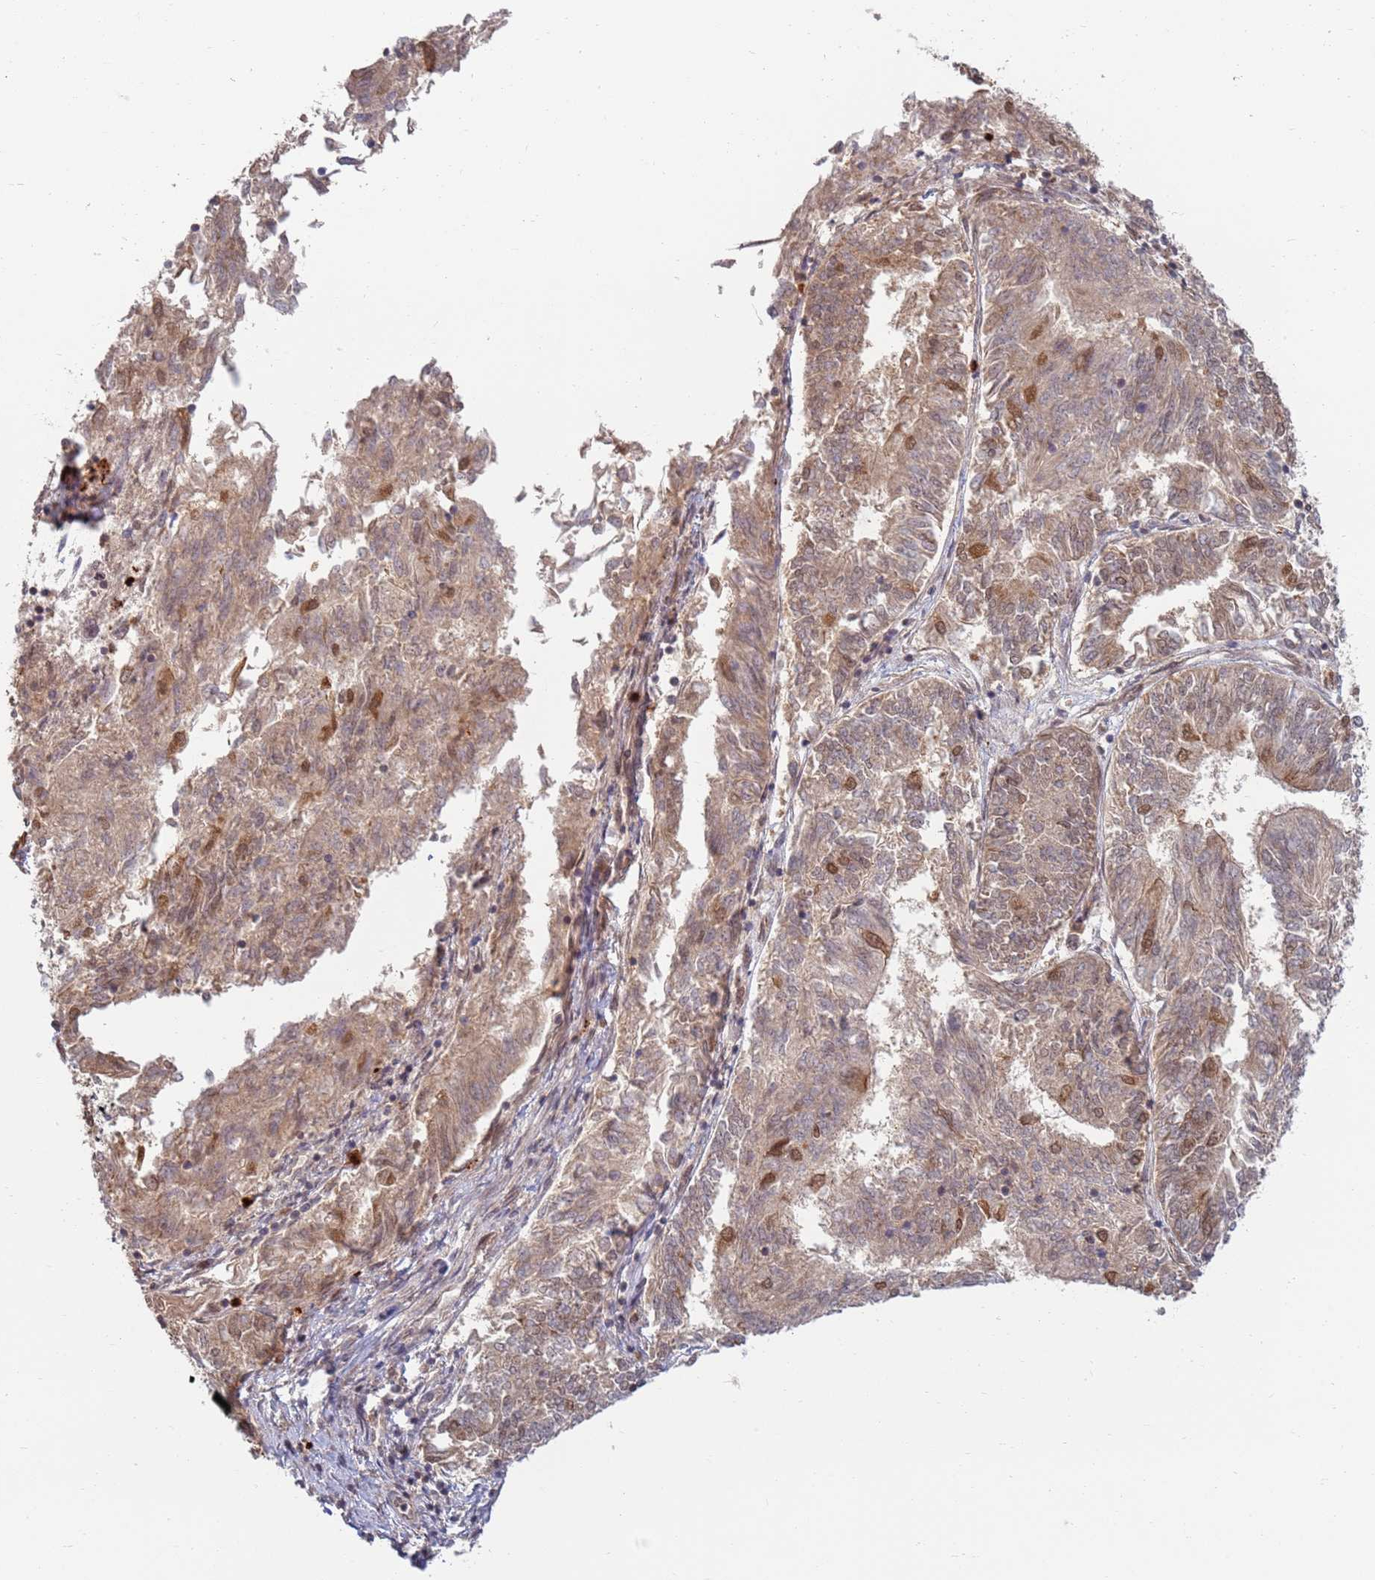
{"staining": {"intensity": "moderate", "quantity": "25%-75%", "location": "cytoplasmic/membranous,nuclear"}, "tissue": "endometrial cancer", "cell_type": "Tumor cells", "image_type": "cancer", "snomed": [{"axis": "morphology", "description": "Adenocarcinoma, NOS"}, {"axis": "topography", "description": "Endometrium"}], "caption": "Immunohistochemical staining of human endometrial cancer displays medium levels of moderate cytoplasmic/membranous and nuclear staining in approximately 25%-75% of tumor cells.", "gene": "CEP170", "patient": {"sex": "female", "age": 58}}